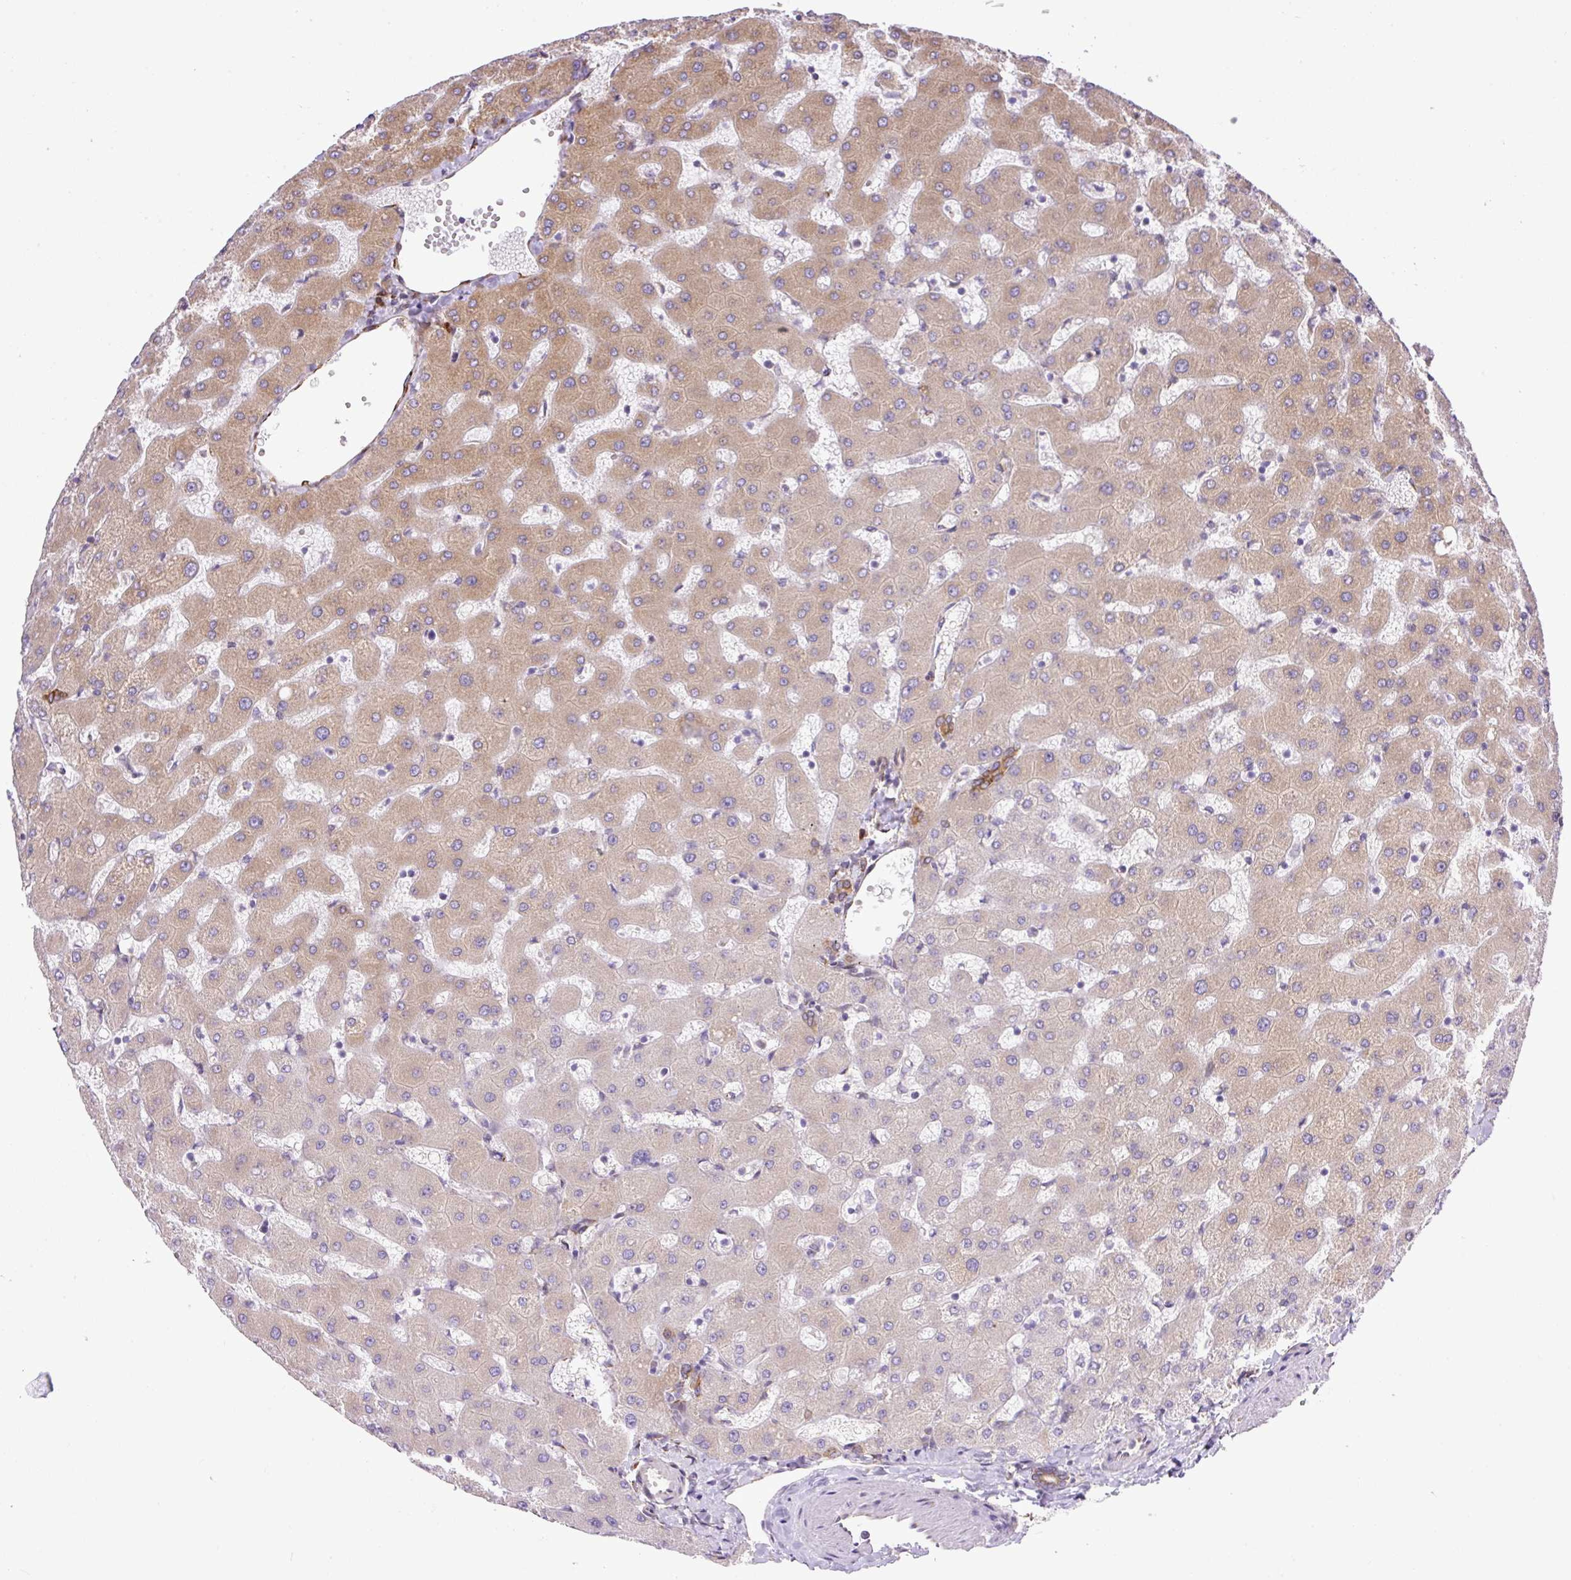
{"staining": {"intensity": "moderate", "quantity": "25%-75%", "location": "cytoplasmic/membranous"}, "tissue": "liver", "cell_type": "Cholangiocytes", "image_type": "normal", "snomed": [{"axis": "morphology", "description": "Normal tissue, NOS"}, {"axis": "topography", "description": "Liver"}], "caption": "Protein staining of normal liver demonstrates moderate cytoplasmic/membranous expression in approximately 25%-75% of cholangiocytes. Ihc stains the protein of interest in brown and the nuclei are stained blue.", "gene": "RAB30", "patient": {"sex": "female", "age": 63}}